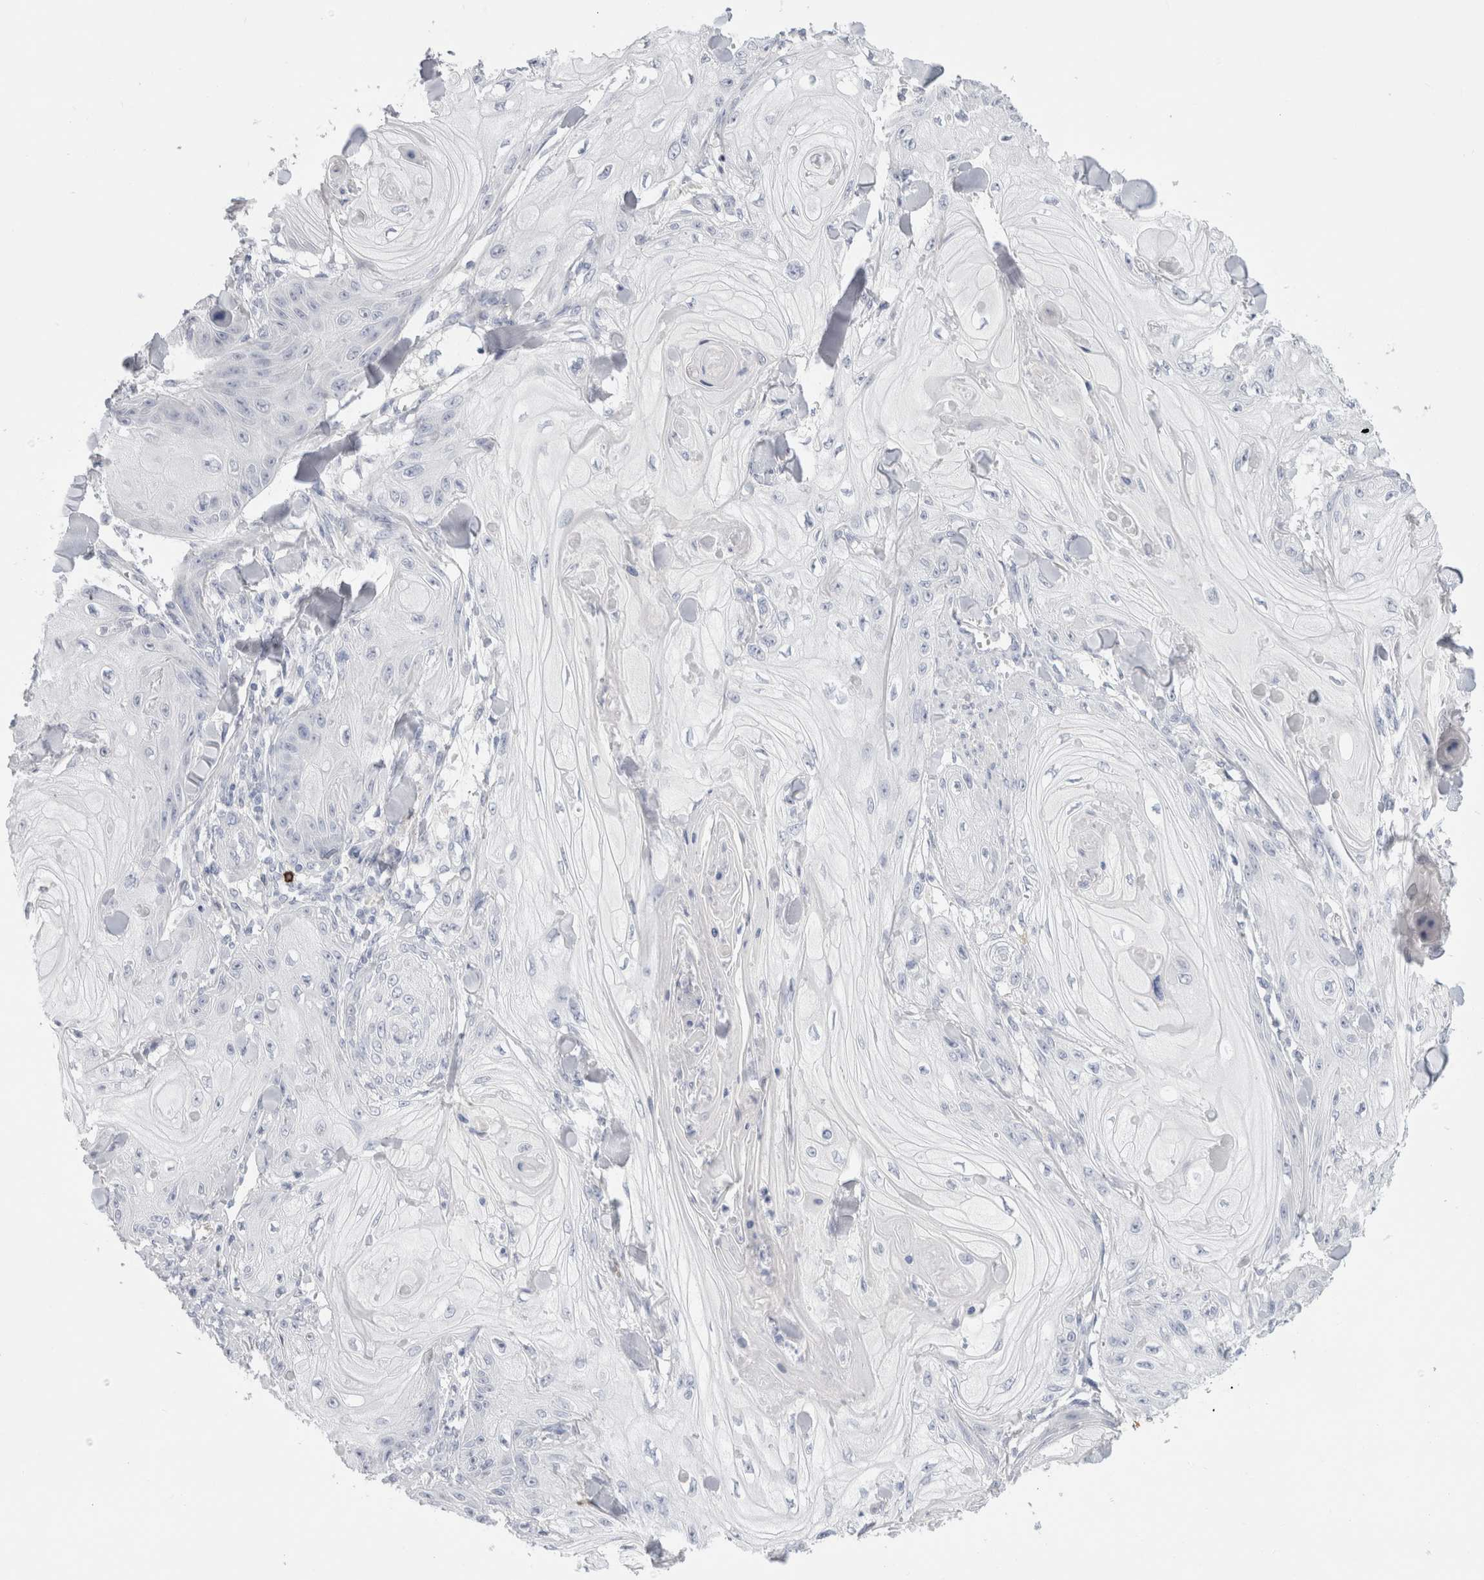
{"staining": {"intensity": "negative", "quantity": "none", "location": "none"}, "tissue": "skin cancer", "cell_type": "Tumor cells", "image_type": "cancer", "snomed": [{"axis": "morphology", "description": "Squamous cell carcinoma, NOS"}, {"axis": "topography", "description": "Skin"}], "caption": "The histopathology image shows no significant expression in tumor cells of skin squamous cell carcinoma.", "gene": "CD38", "patient": {"sex": "male", "age": 74}}